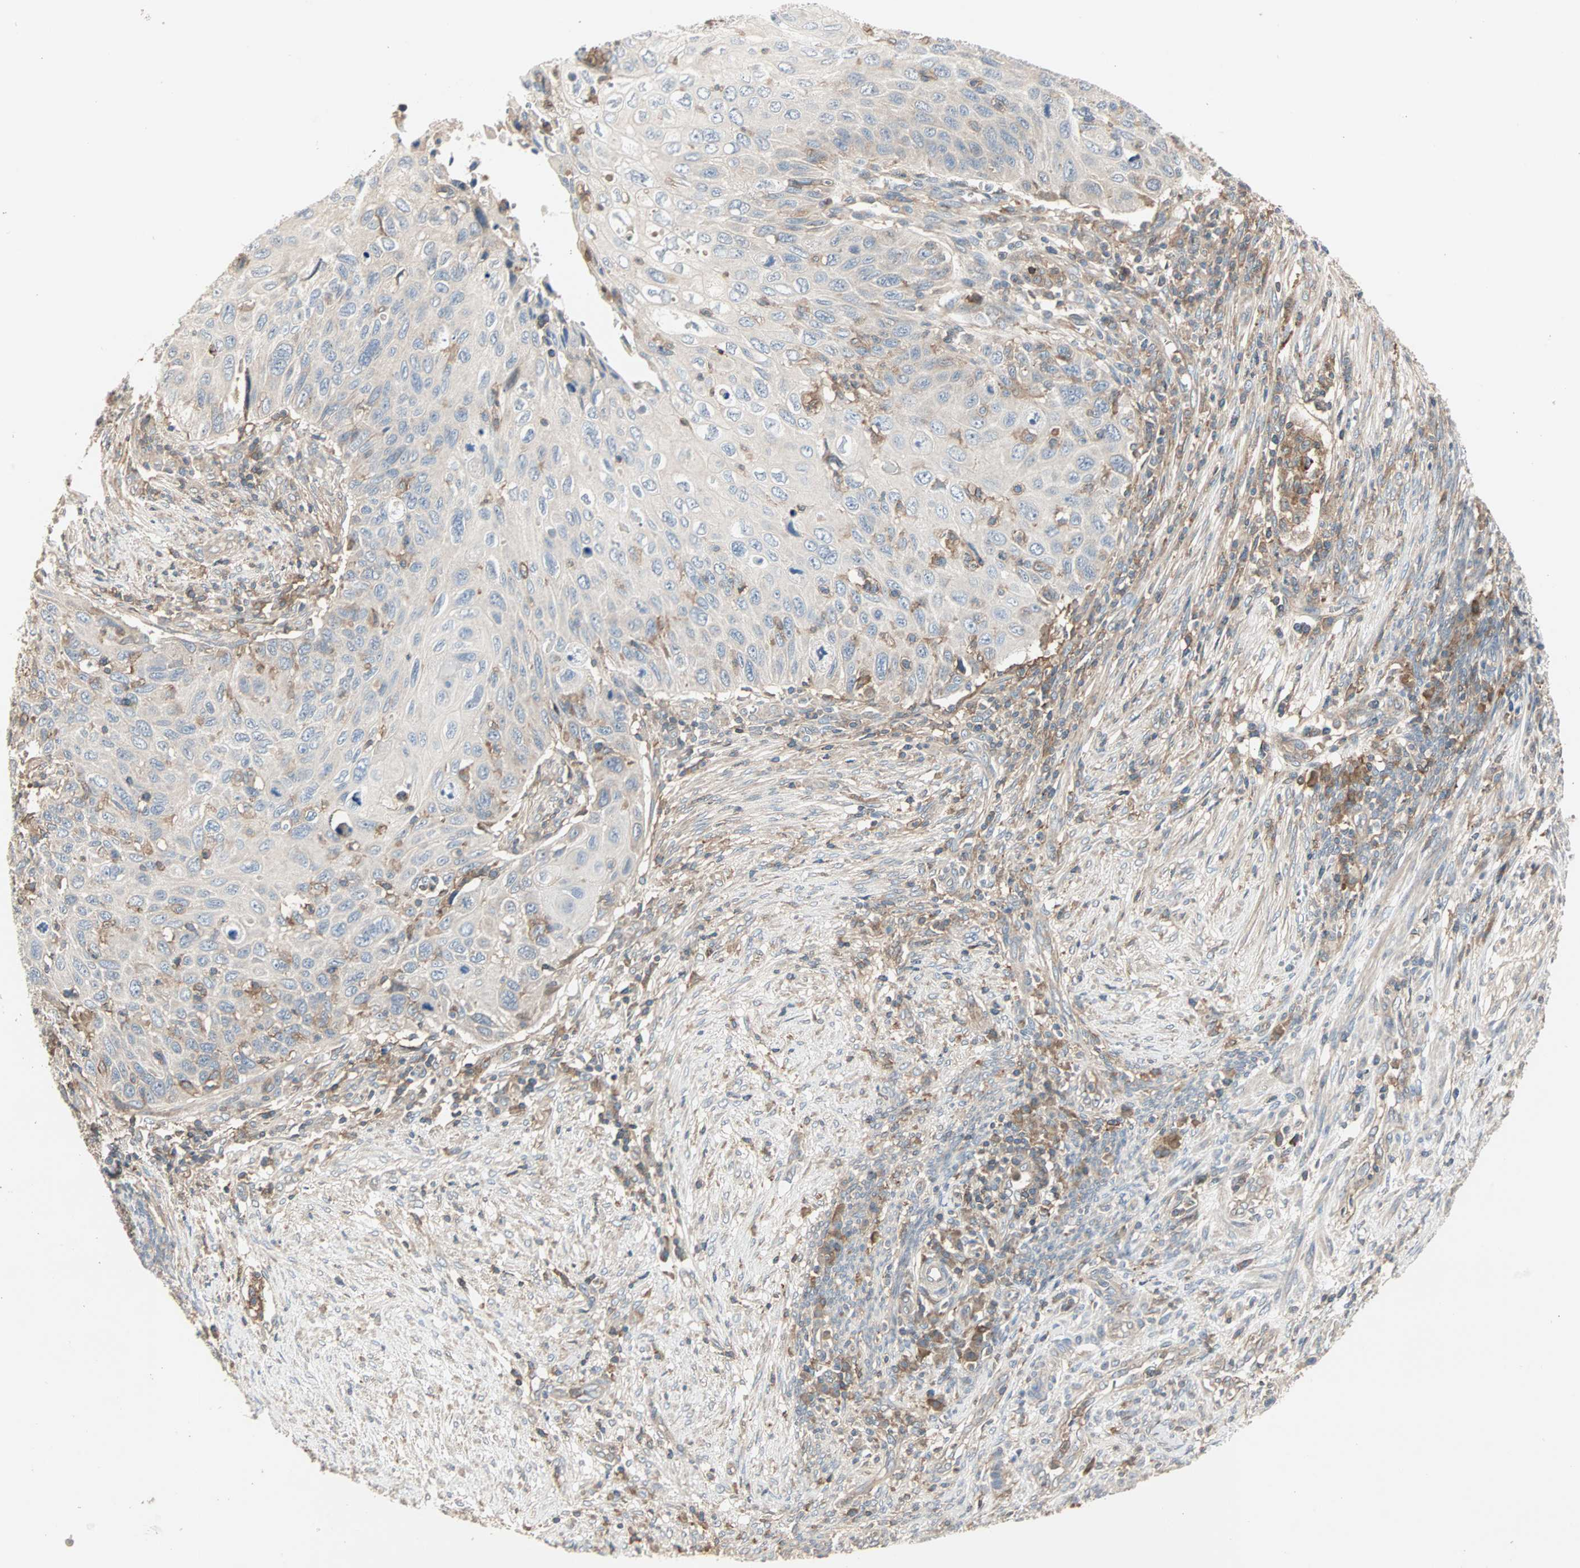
{"staining": {"intensity": "weak", "quantity": "25%-75%", "location": "cytoplasmic/membranous"}, "tissue": "cervical cancer", "cell_type": "Tumor cells", "image_type": "cancer", "snomed": [{"axis": "morphology", "description": "Squamous cell carcinoma, NOS"}, {"axis": "topography", "description": "Cervix"}], "caption": "Protein analysis of cervical squamous cell carcinoma tissue displays weak cytoplasmic/membranous staining in about 25%-75% of tumor cells.", "gene": "GNAI2", "patient": {"sex": "female", "age": 70}}